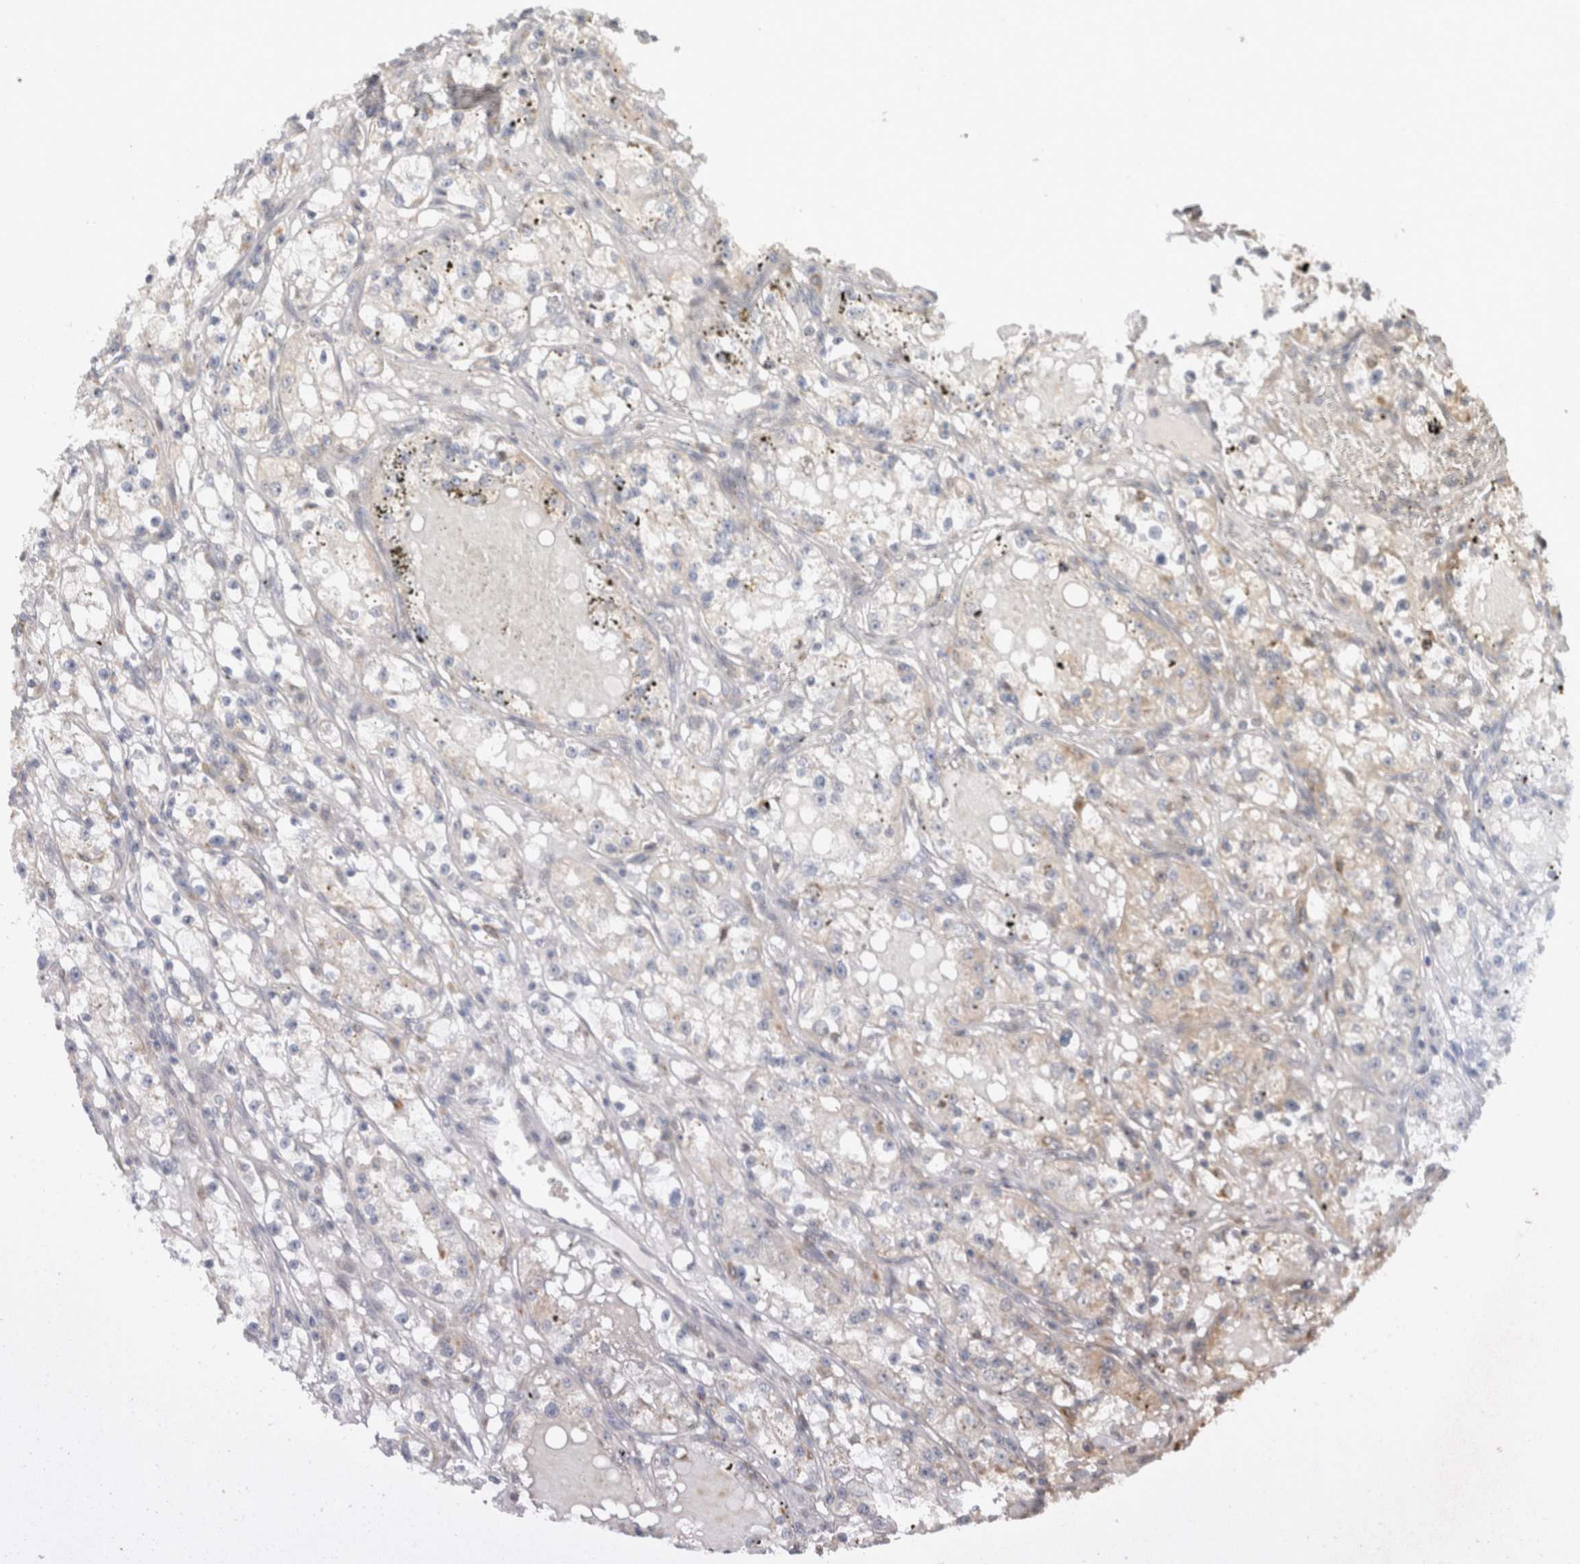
{"staining": {"intensity": "negative", "quantity": "none", "location": "none"}, "tissue": "renal cancer", "cell_type": "Tumor cells", "image_type": "cancer", "snomed": [{"axis": "morphology", "description": "Adenocarcinoma, NOS"}, {"axis": "topography", "description": "Kidney"}], "caption": "Immunohistochemistry (IHC) of human renal adenocarcinoma shows no positivity in tumor cells.", "gene": "SGK1", "patient": {"sex": "male", "age": 56}}